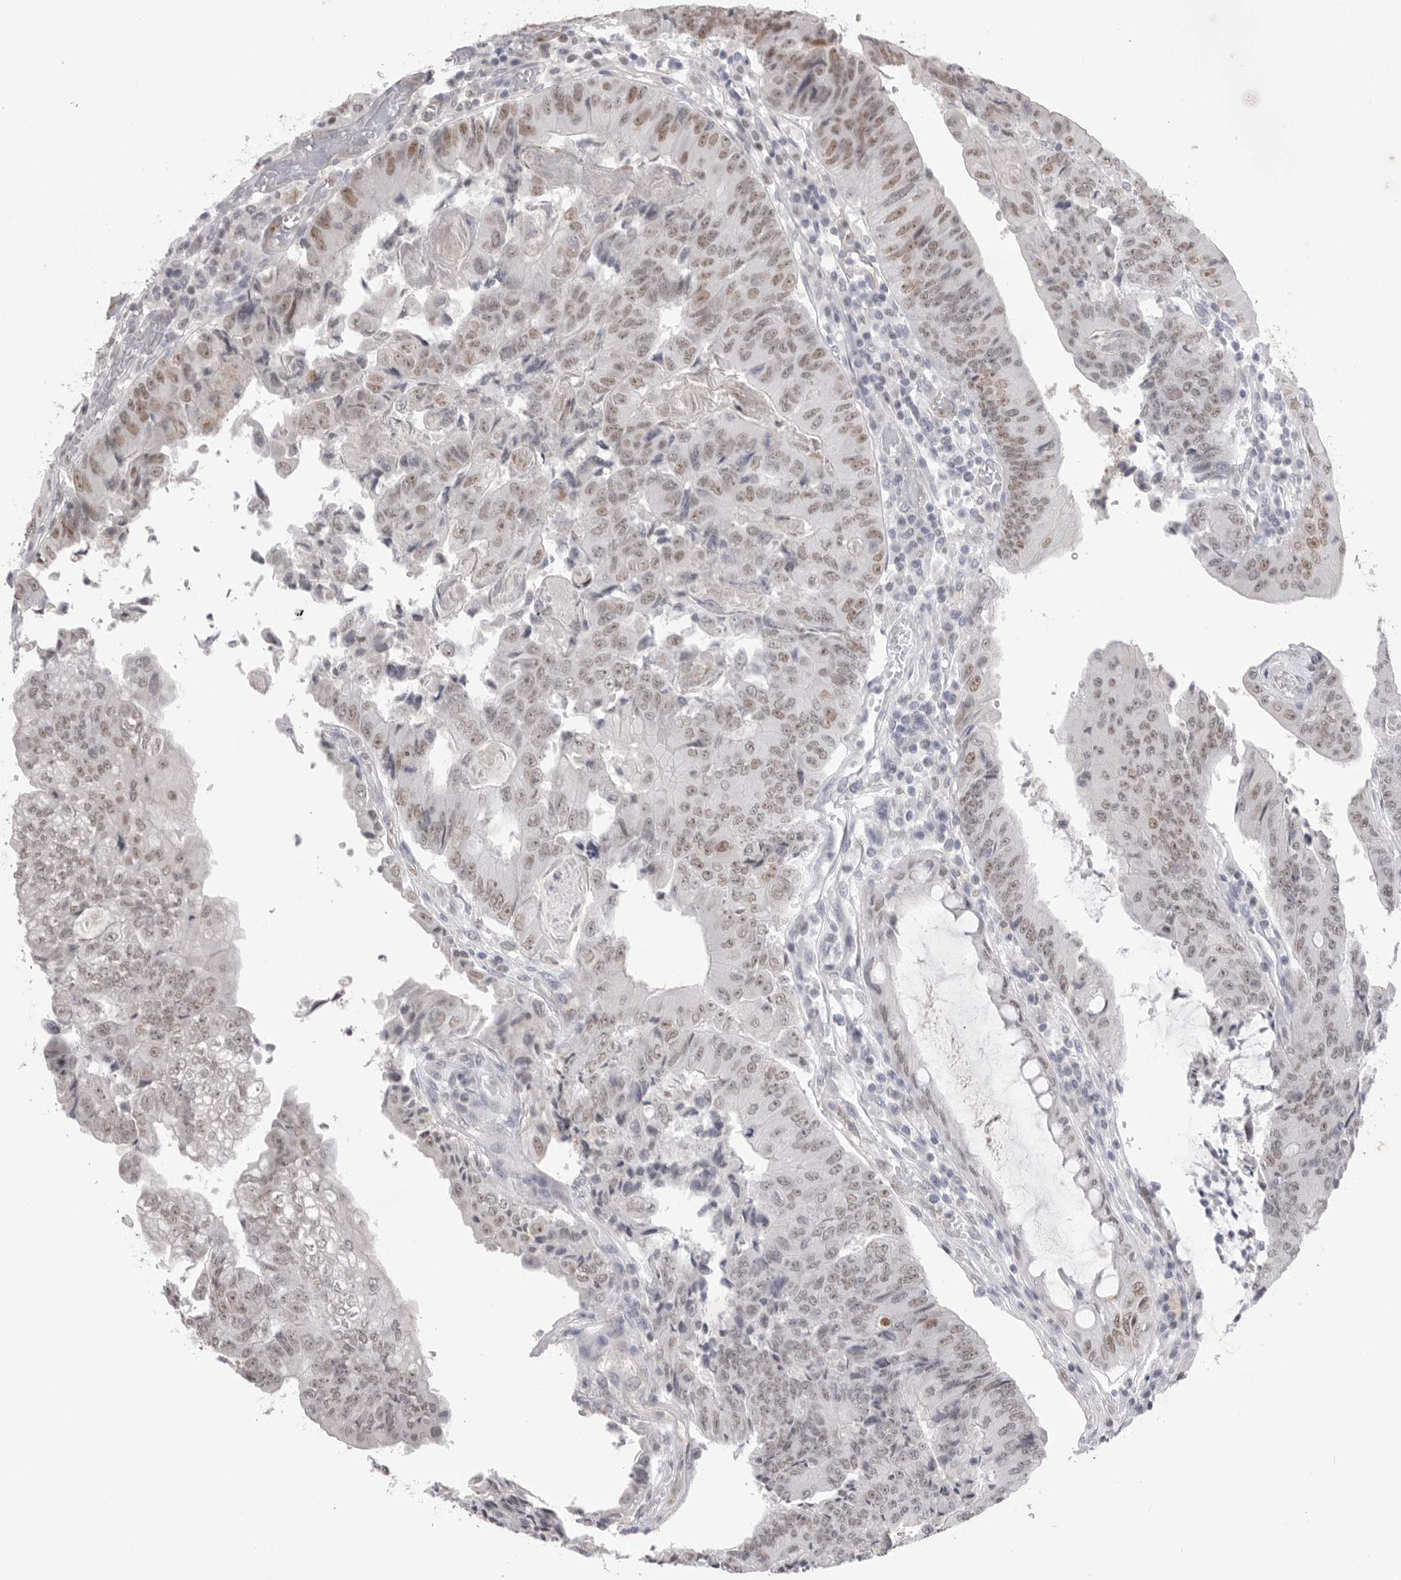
{"staining": {"intensity": "weak", "quantity": ">75%", "location": "nuclear"}, "tissue": "colorectal cancer", "cell_type": "Tumor cells", "image_type": "cancer", "snomed": [{"axis": "morphology", "description": "Adenocarcinoma, NOS"}, {"axis": "topography", "description": "Colon"}], "caption": "IHC histopathology image of neoplastic tissue: human adenocarcinoma (colorectal) stained using immunohistochemistry (IHC) shows low levels of weak protein expression localized specifically in the nuclear of tumor cells, appearing as a nuclear brown color.", "gene": "ZBTB7B", "patient": {"sex": "female", "age": 67}}